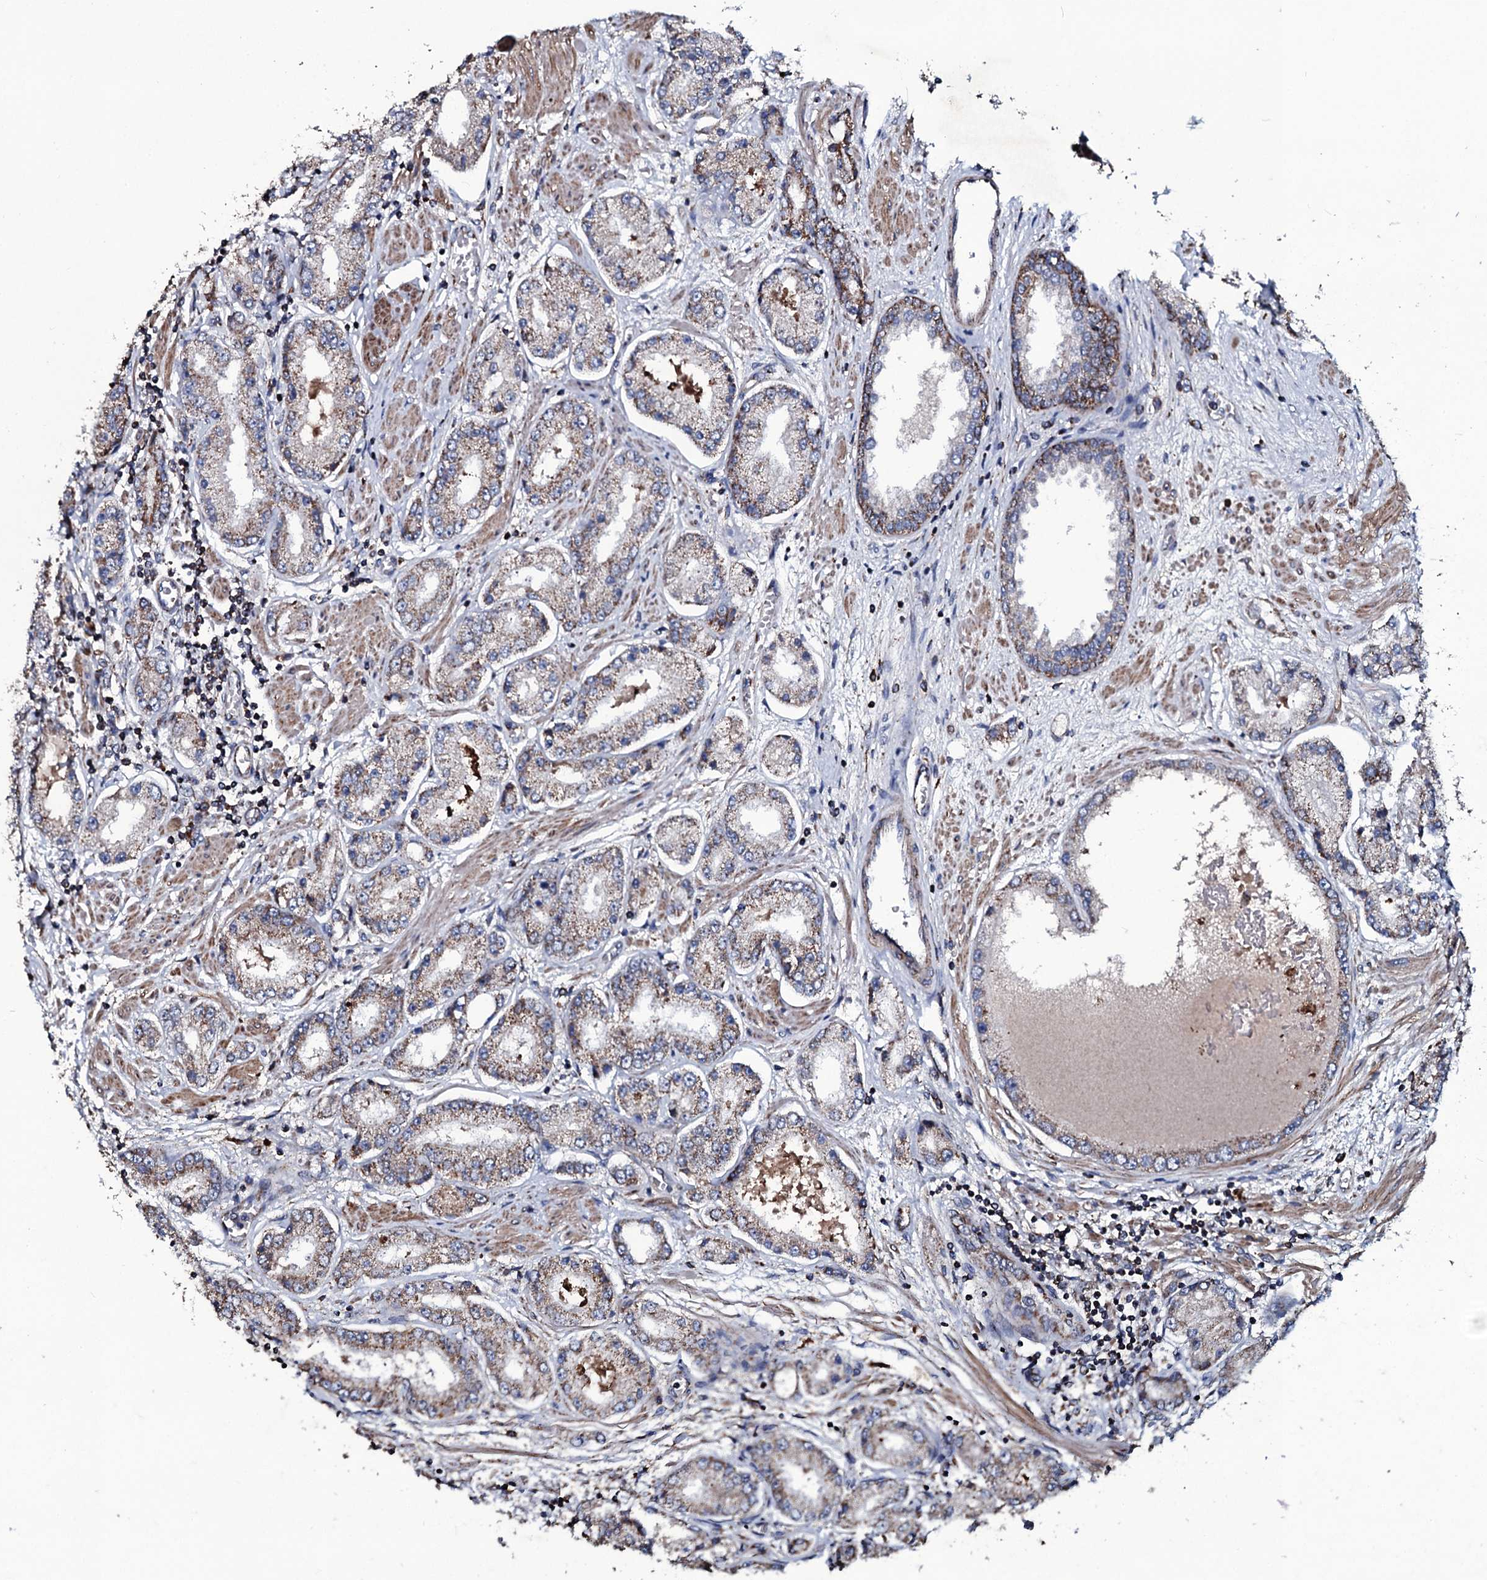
{"staining": {"intensity": "weak", "quantity": "25%-75%", "location": "cytoplasmic/membranous"}, "tissue": "prostate cancer", "cell_type": "Tumor cells", "image_type": "cancer", "snomed": [{"axis": "morphology", "description": "Adenocarcinoma, High grade"}, {"axis": "topography", "description": "Prostate"}], "caption": "Immunohistochemistry of human prostate cancer (high-grade adenocarcinoma) shows low levels of weak cytoplasmic/membranous staining in approximately 25%-75% of tumor cells.", "gene": "DYNC2I2", "patient": {"sex": "male", "age": 59}}